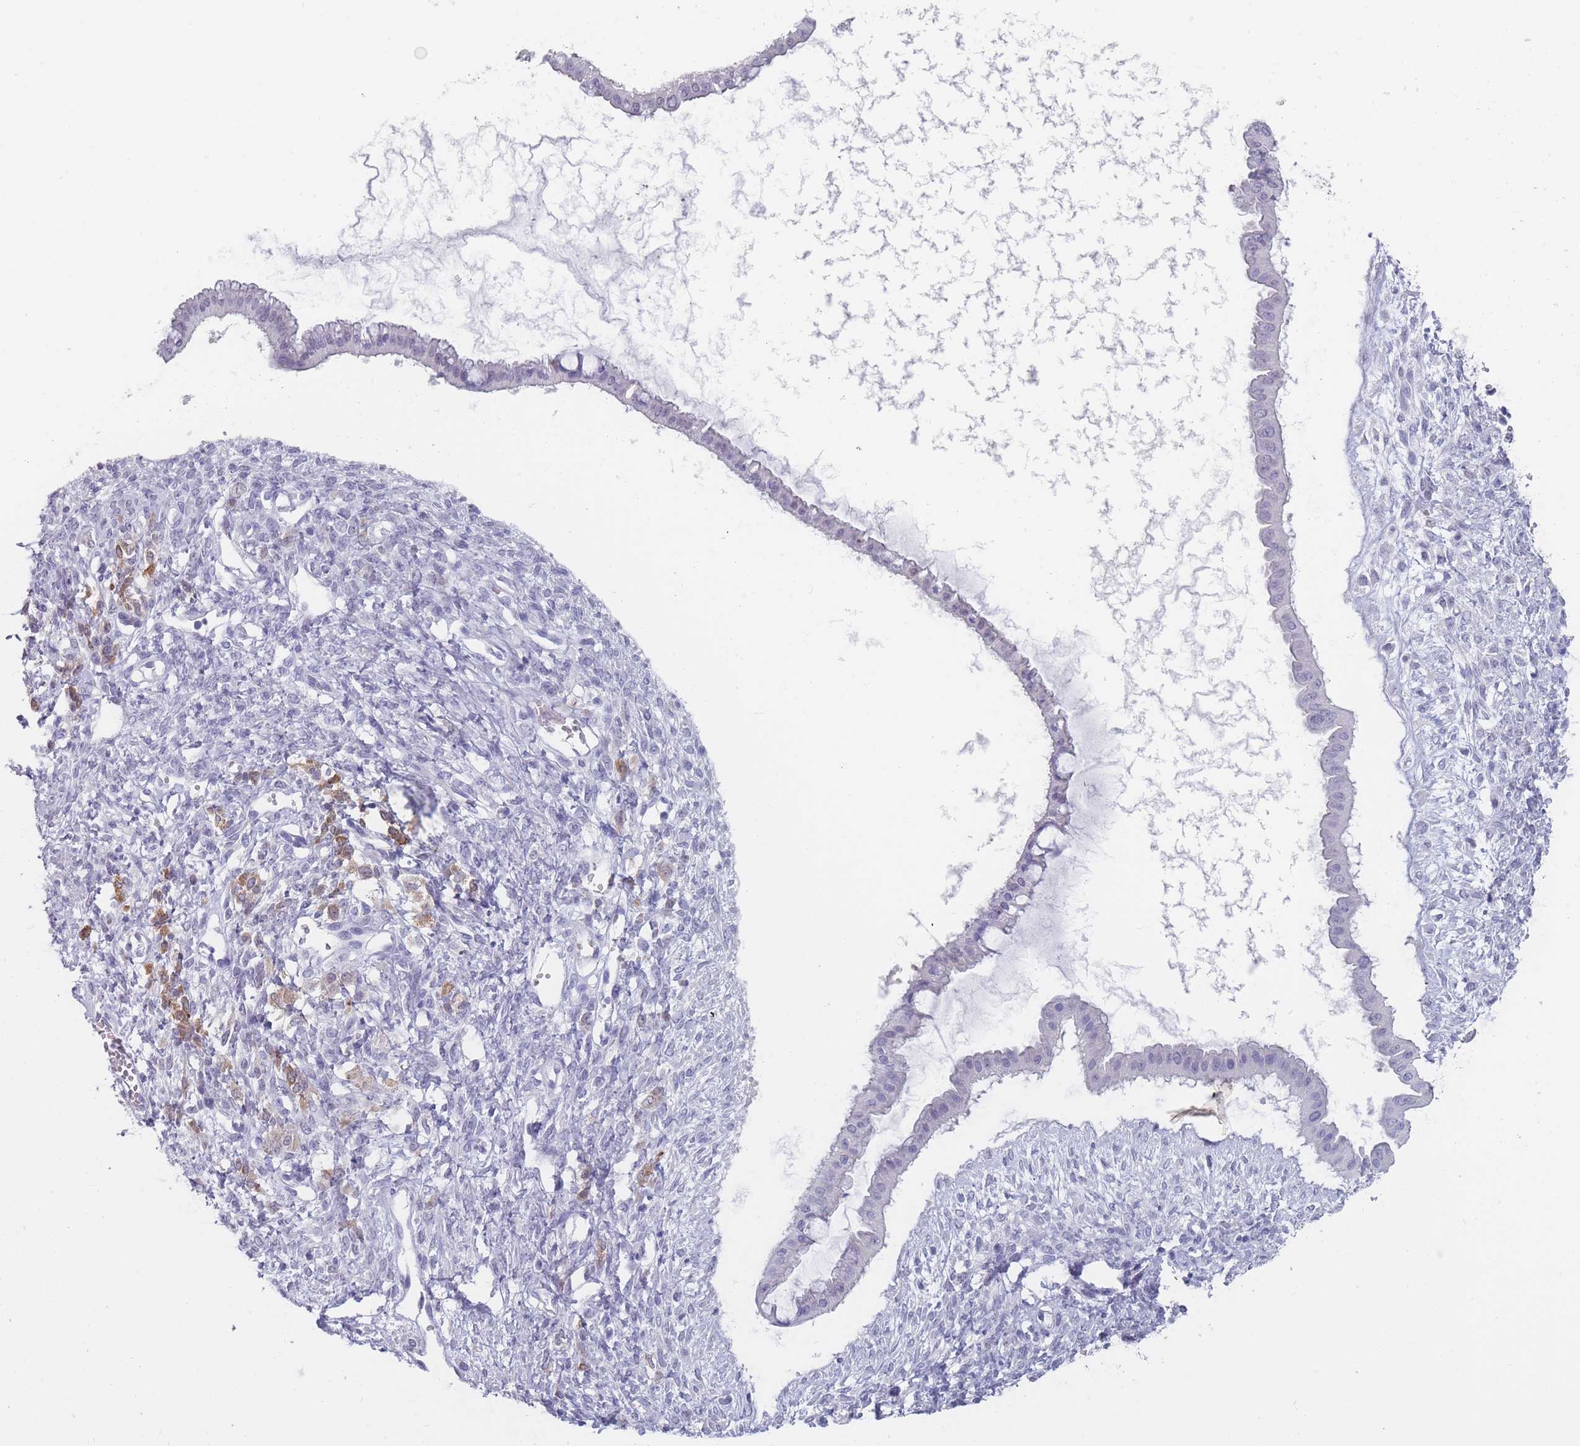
{"staining": {"intensity": "negative", "quantity": "none", "location": "none"}, "tissue": "ovarian cancer", "cell_type": "Tumor cells", "image_type": "cancer", "snomed": [{"axis": "morphology", "description": "Cystadenocarcinoma, mucinous, NOS"}, {"axis": "topography", "description": "Ovary"}], "caption": "Immunohistochemistry (IHC) image of neoplastic tissue: mucinous cystadenocarcinoma (ovarian) stained with DAB reveals no significant protein positivity in tumor cells. (Immunohistochemistry (IHC), brightfield microscopy, high magnification).", "gene": "CYP51A1", "patient": {"sex": "female", "age": 73}}